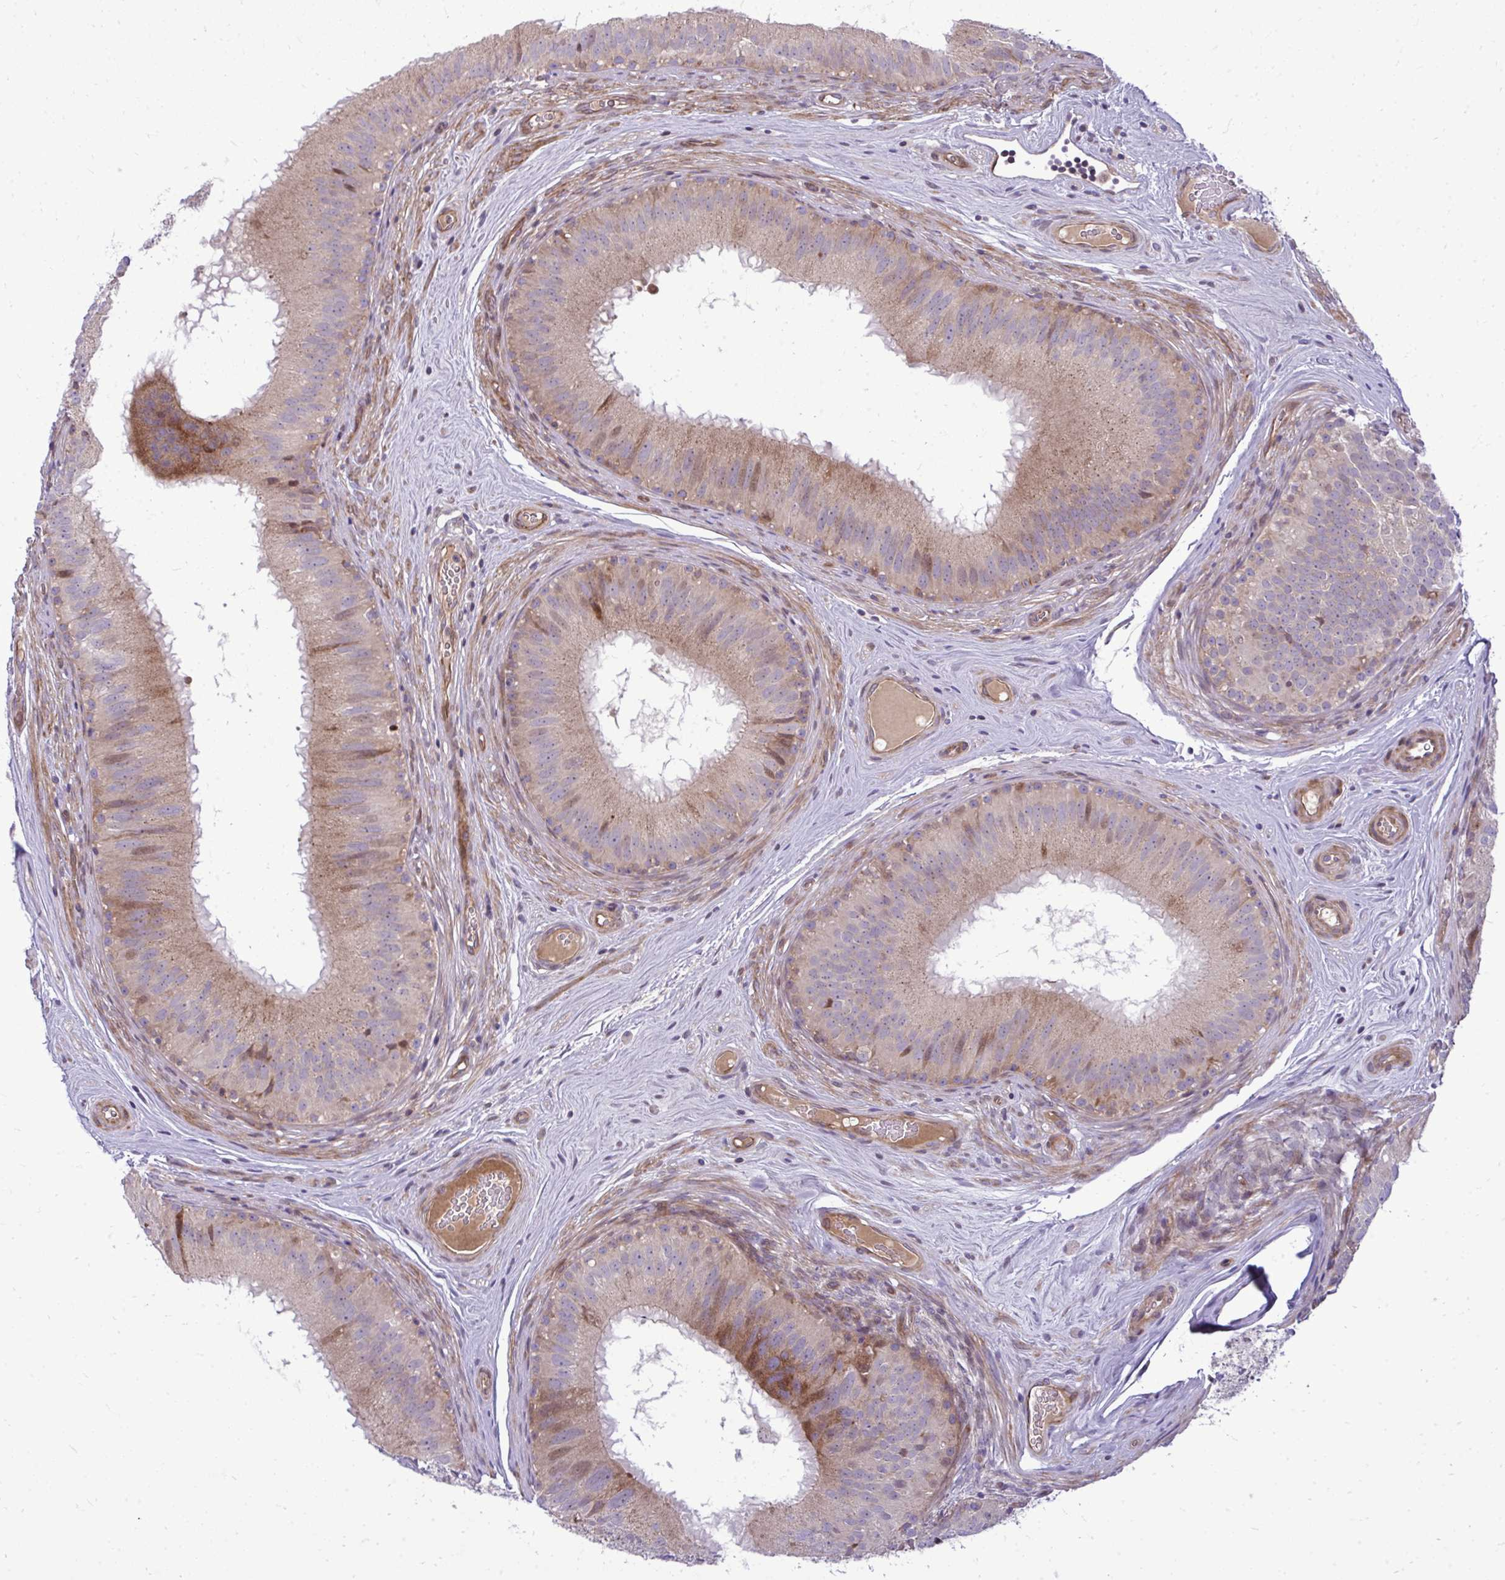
{"staining": {"intensity": "weak", "quantity": "25%-75%", "location": "cytoplasmic/membranous"}, "tissue": "epididymis", "cell_type": "Glandular cells", "image_type": "normal", "snomed": [{"axis": "morphology", "description": "Normal tissue, NOS"}, {"axis": "topography", "description": "Epididymis"}], "caption": "Normal epididymis was stained to show a protein in brown. There is low levels of weak cytoplasmic/membranous expression in approximately 25%-75% of glandular cells.", "gene": "ZSCAN9", "patient": {"sex": "male", "age": 44}}